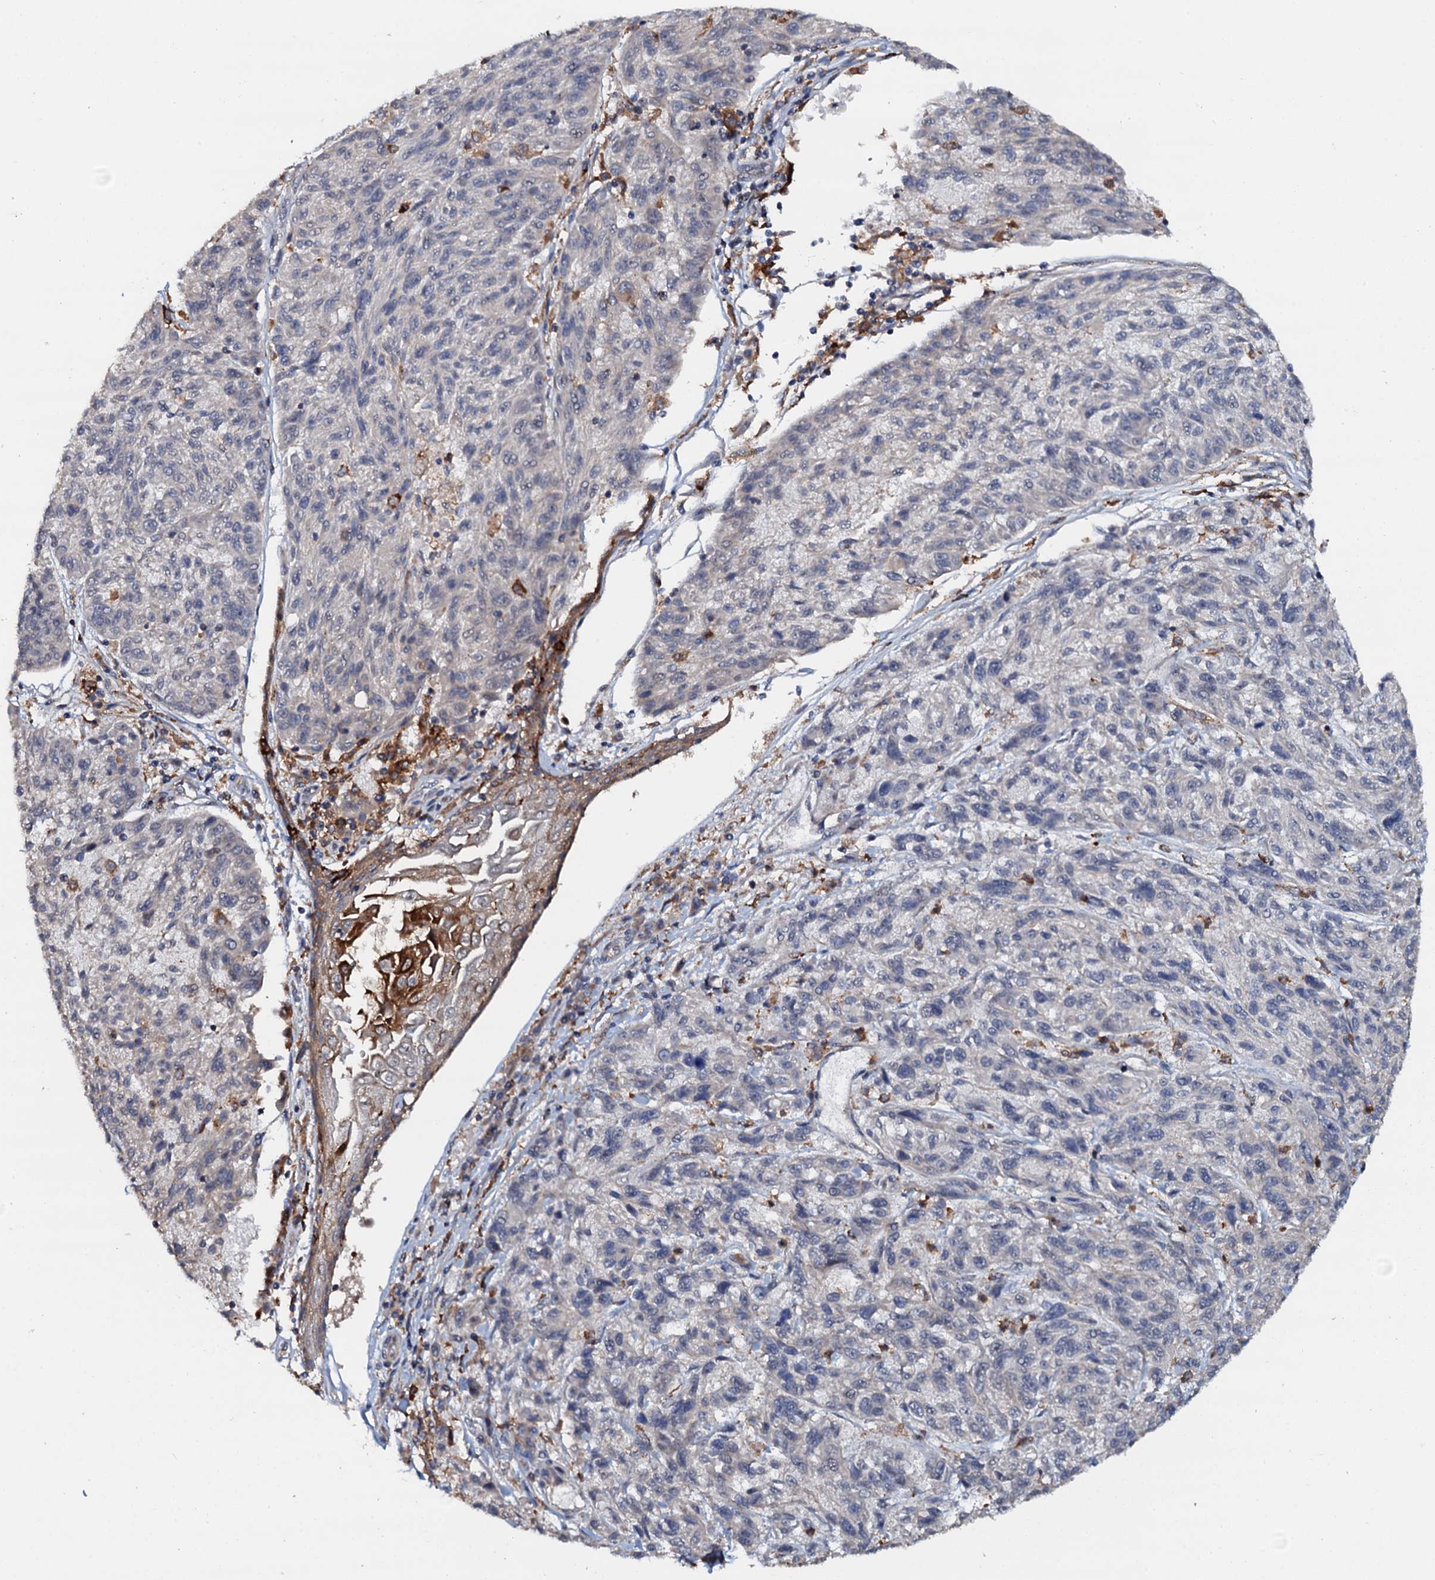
{"staining": {"intensity": "strong", "quantity": "<25%", "location": "cytoplasmic/membranous"}, "tissue": "melanoma", "cell_type": "Tumor cells", "image_type": "cancer", "snomed": [{"axis": "morphology", "description": "Malignant melanoma, NOS"}, {"axis": "topography", "description": "Skin"}], "caption": "Melanoma stained for a protein shows strong cytoplasmic/membranous positivity in tumor cells.", "gene": "VAMP8", "patient": {"sex": "male", "age": 53}}